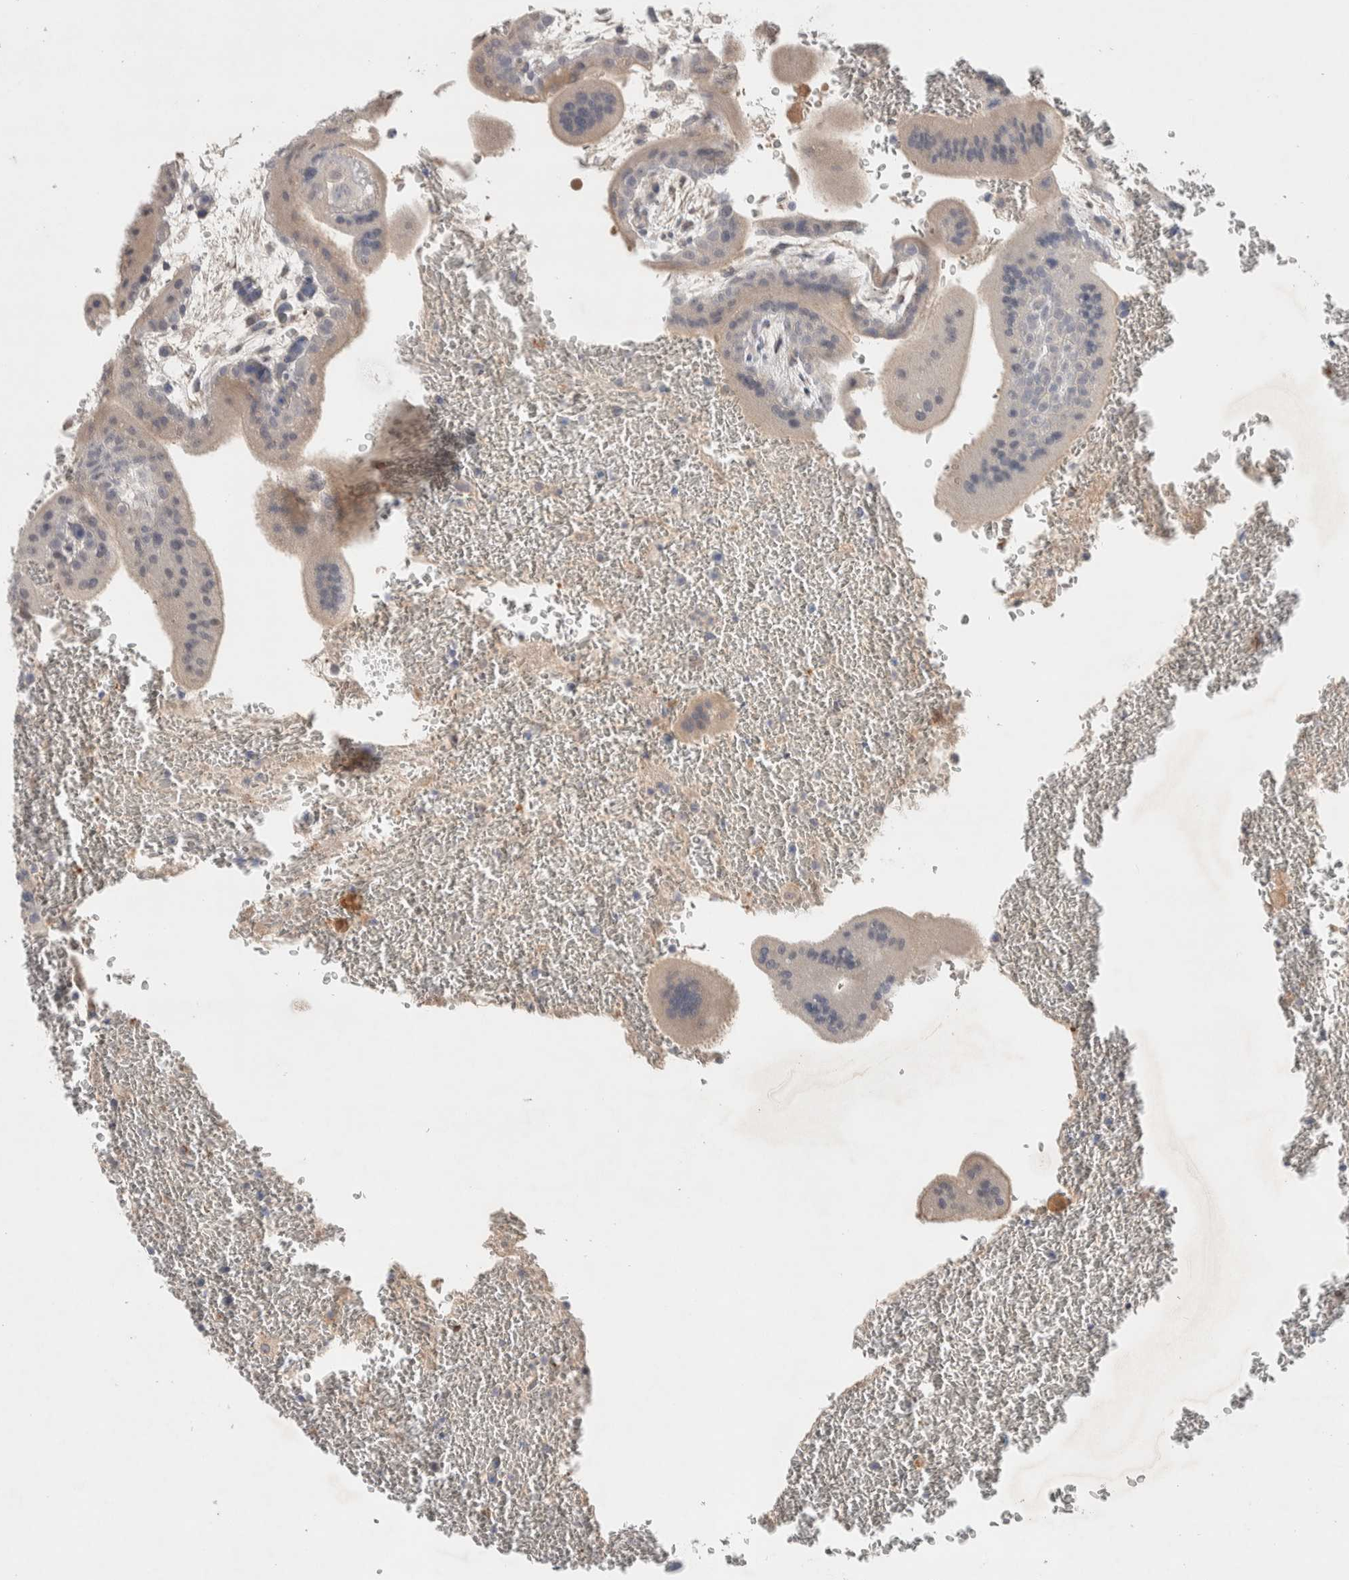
{"staining": {"intensity": "weak", "quantity": "<25%", "location": "cytoplasmic/membranous"}, "tissue": "placenta", "cell_type": "Trophoblastic cells", "image_type": "normal", "snomed": [{"axis": "morphology", "description": "Normal tissue, NOS"}, {"axis": "topography", "description": "Placenta"}], "caption": "High power microscopy histopathology image of an immunohistochemistry photomicrograph of unremarkable placenta, revealing no significant positivity in trophoblastic cells.", "gene": "DEPTOR", "patient": {"sex": "female", "age": 35}}